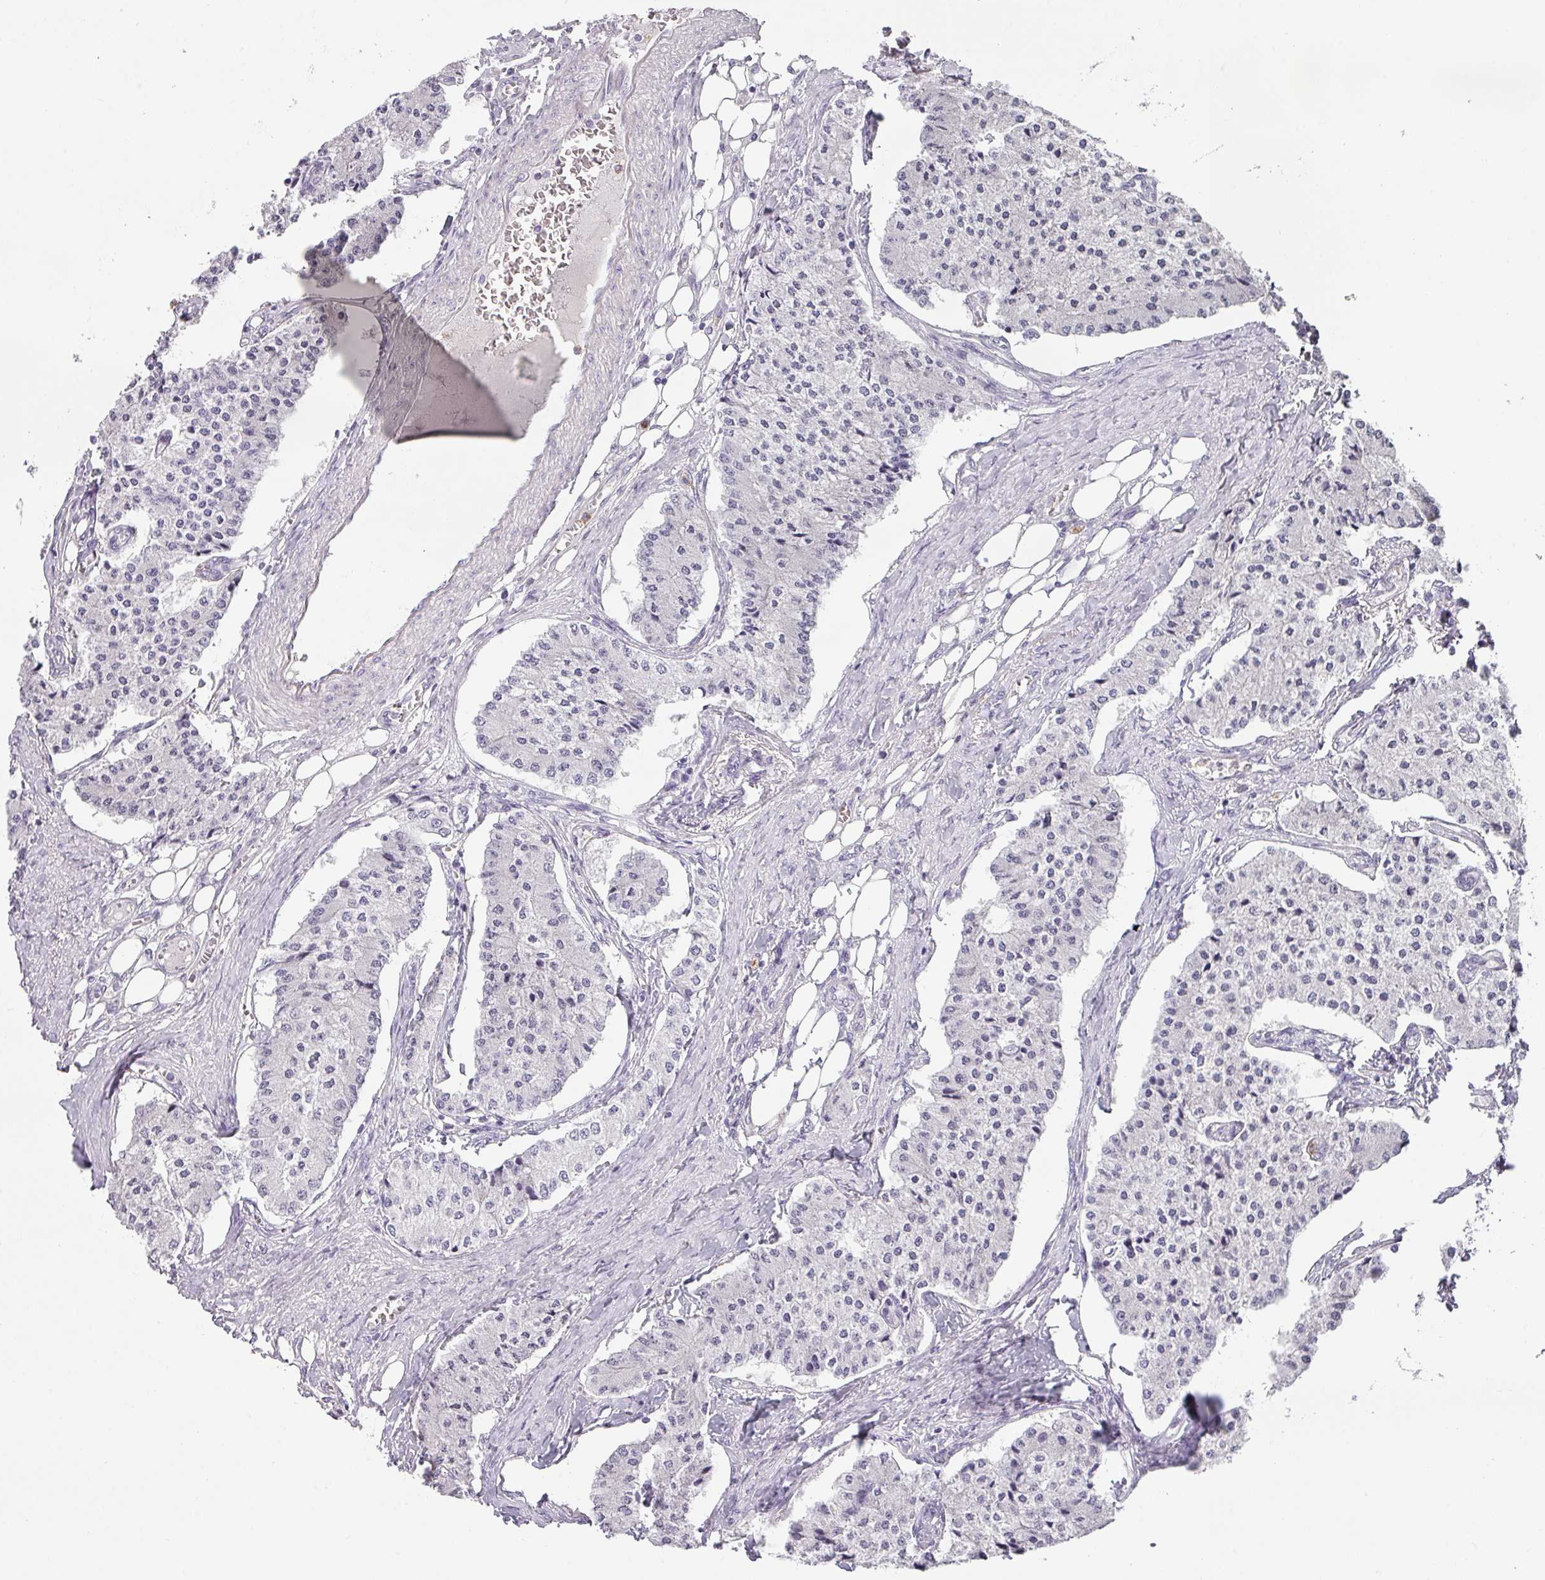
{"staining": {"intensity": "negative", "quantity": "none", "location": "none"}, "tissue": "carcinoid", "cell_type": "Tumor cells", "image_type": "cancer", "snomed": [{"axis": "morphology", "description": "Carcinoid, malignant, NOS"}, {"axis": "topography", "description": "Colon"}], "caption": "DAB (3,3'-diaminobenzidine) immunohistochemical staining of human carcinoid (malignant) demonstrates no significant staining in tumor cells. (Brightfield microscopy of DAB immunohistochemistry (IHC) at high magnification).", "gene": "BTLA", "patient": {"sex": "female", "age": 52}}